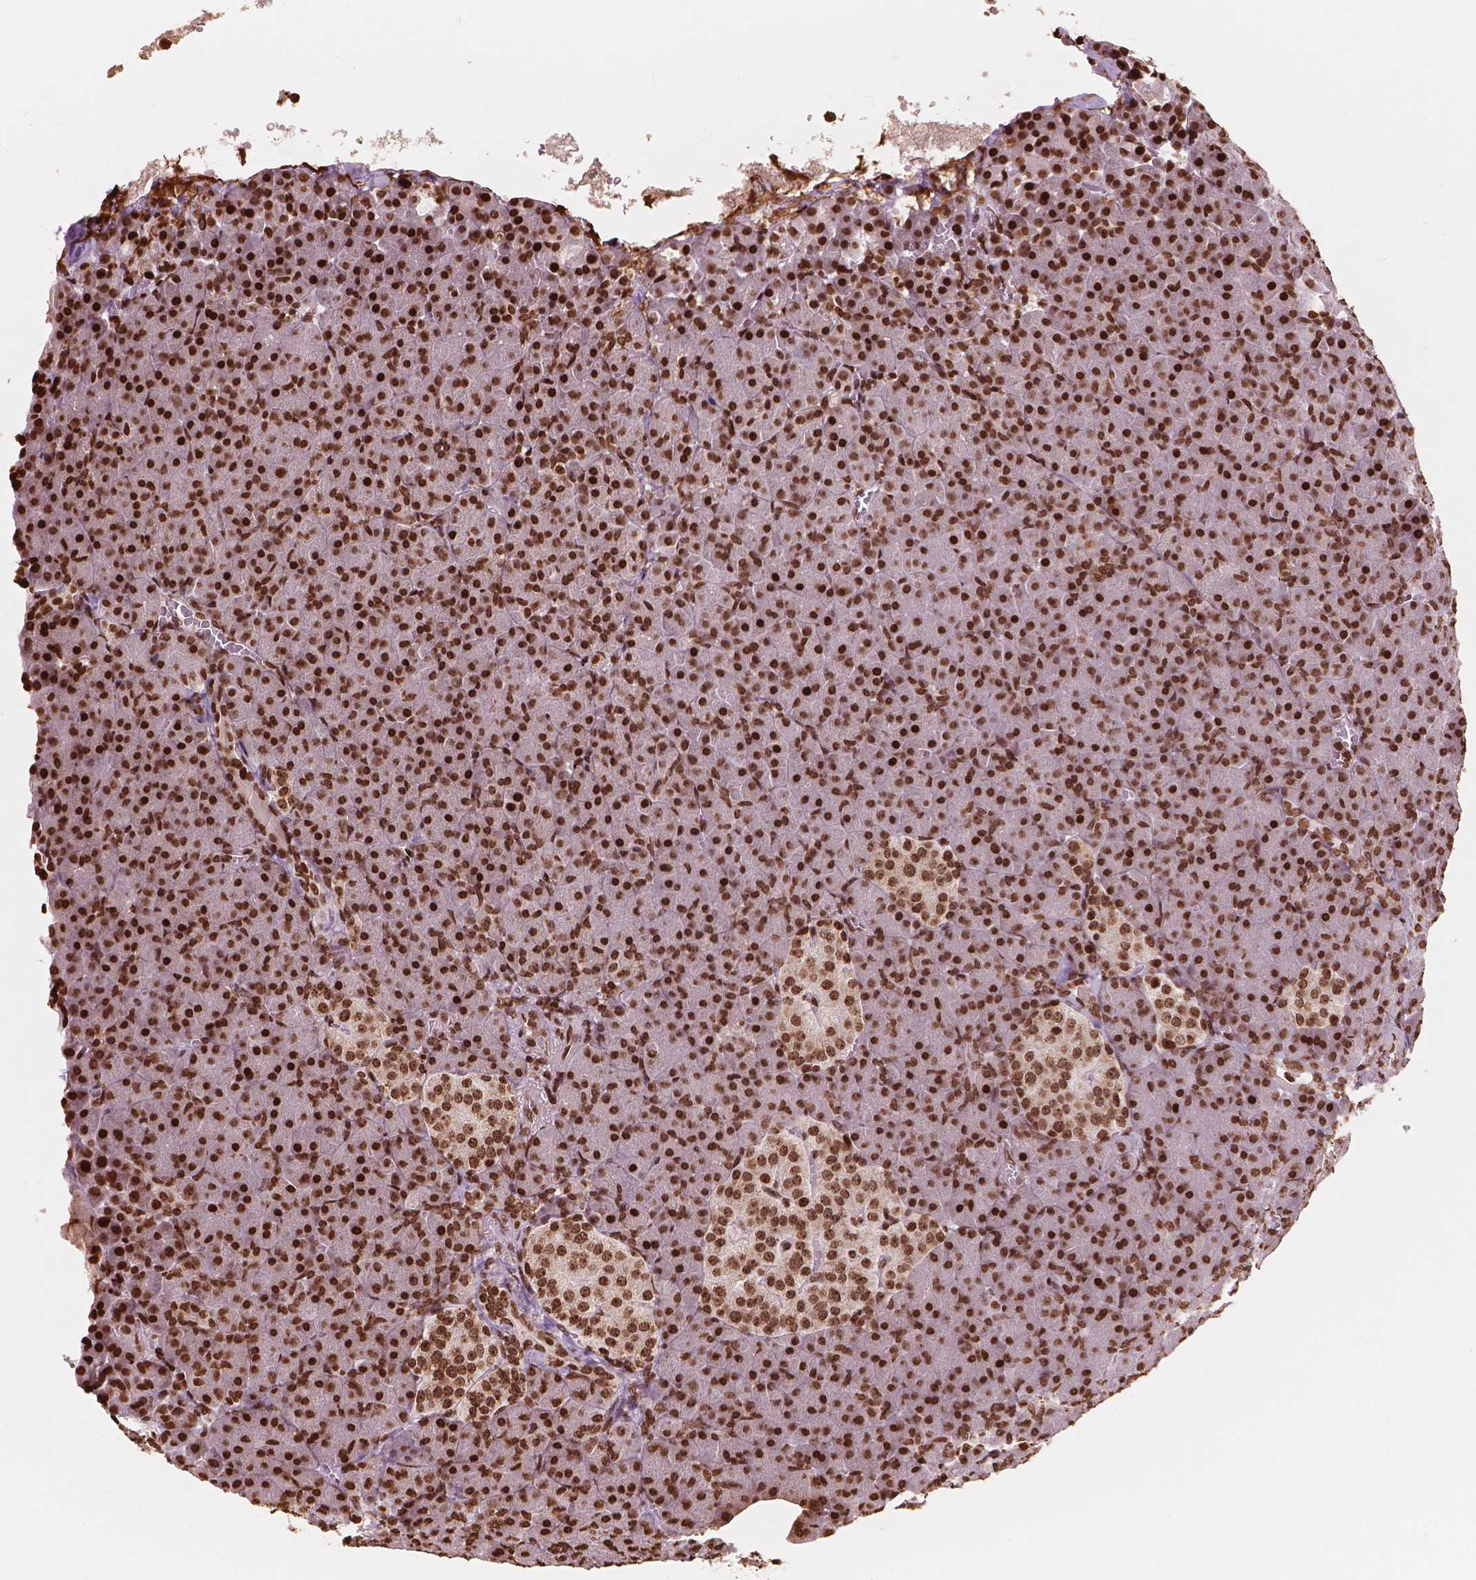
{"staining": {"intensity": "strong", "quantity": ">75%", "location": "nuclear"}, "tissue": "pancreas", "cell_type": "Exocrine glandular cells", "image_type": "normal", "snomed": [{"axis": "morphology", "description": "Normal tissue, NOS"}, {"axis": "topography", "description": "Pancreas"}], "caption": "Unremarkable pancreas was stained to show a protein in brown. There is high levels of strong nuclear expression in about >75% of exocrine glandular cells.", "gene": "H3C7", "patient": {"sex": "female", "age": 74}}